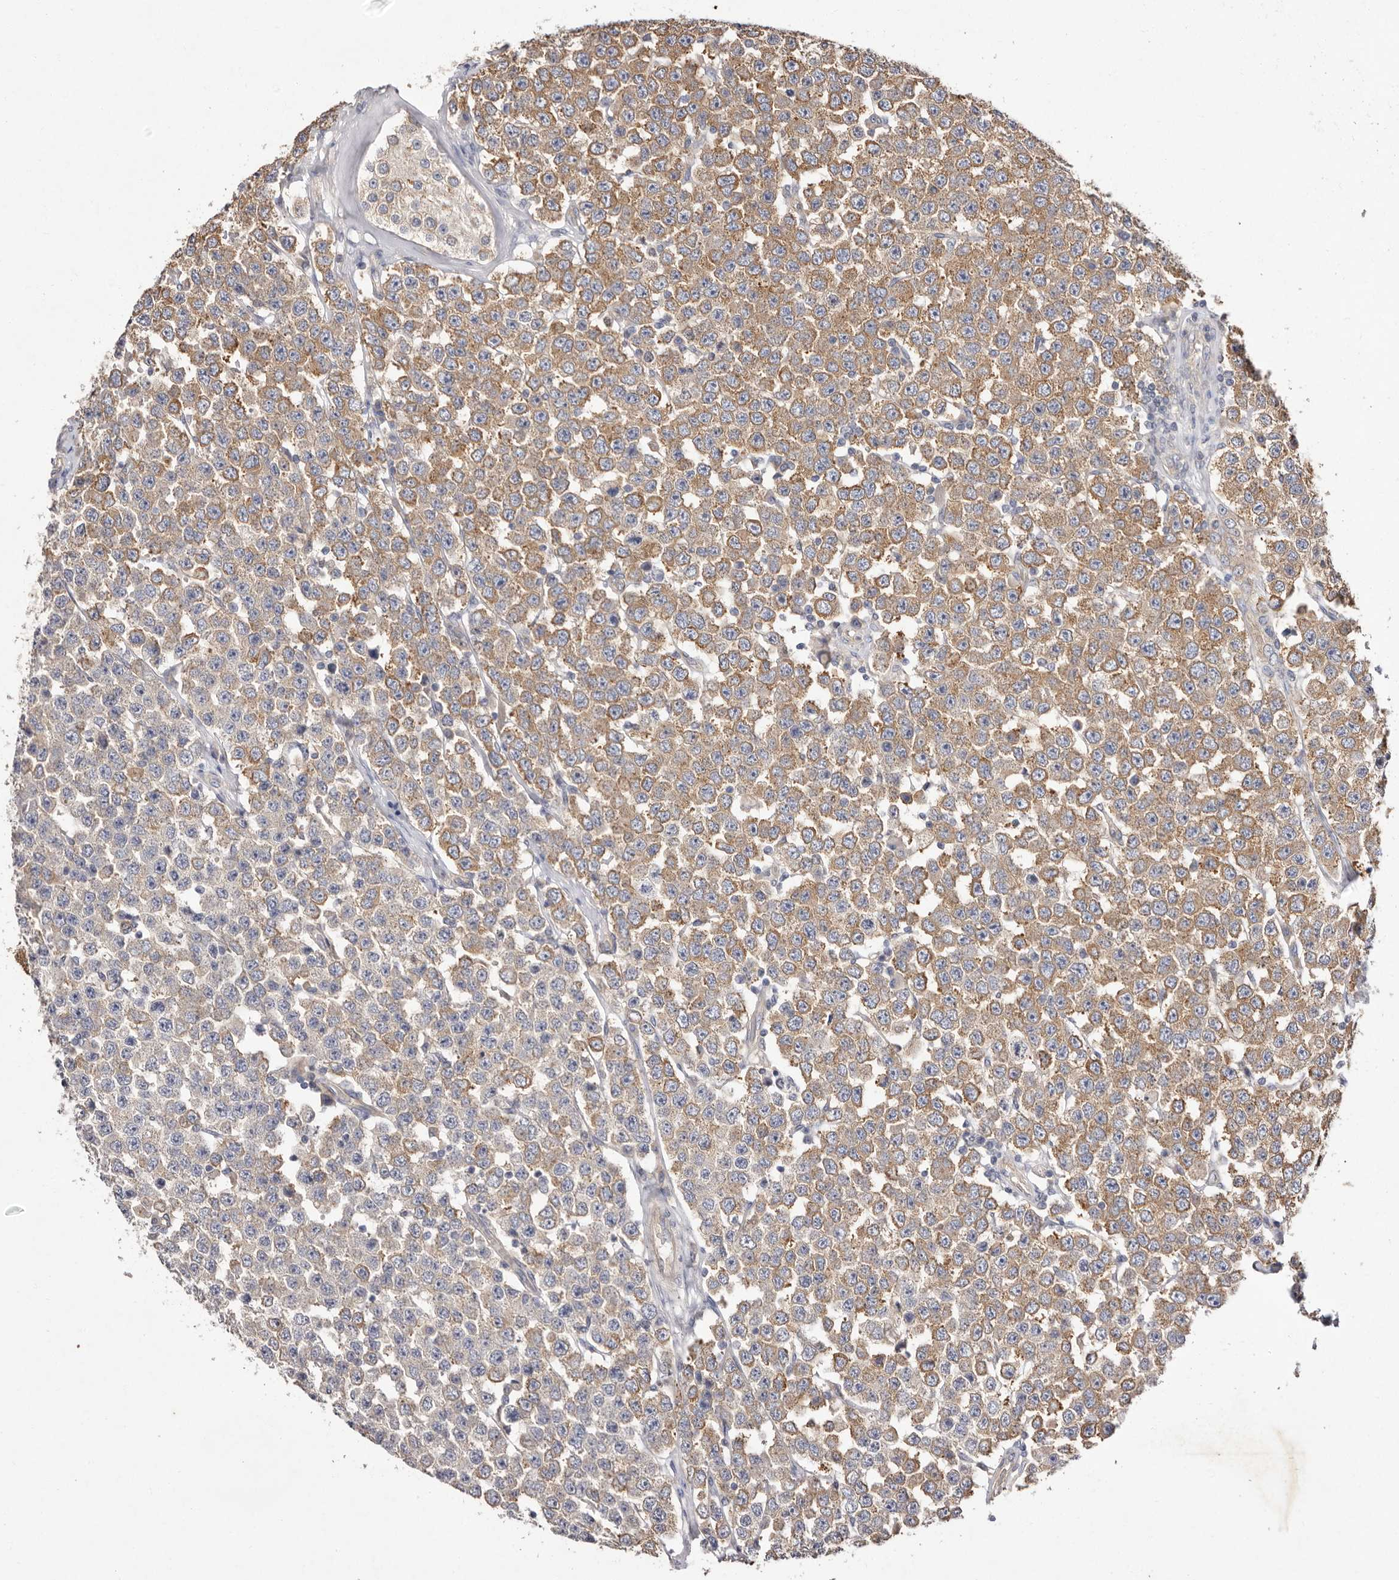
{"staining": {"intensity": "moderate", "quantity": ">75%", "location": "cytoplasmic/membranous"}, "tissue": "testis cancer", "cell_type": "Tumor cells", "image_type": "cancer", "snomed": [{"axis": "morphology", "description": "Seminoma, NOS"}, {"axis": "topography", "description": "Testis"}], "caption": "Immunohistochemical staining of human testis cancer shows medium levels of moderate cytoplasmic/membranous positivity in approximately >75% of tumor cells. Nuclei are stained in blue.", "gene": "FAM167B", "patient": {"sex": "male", "age": 28}}